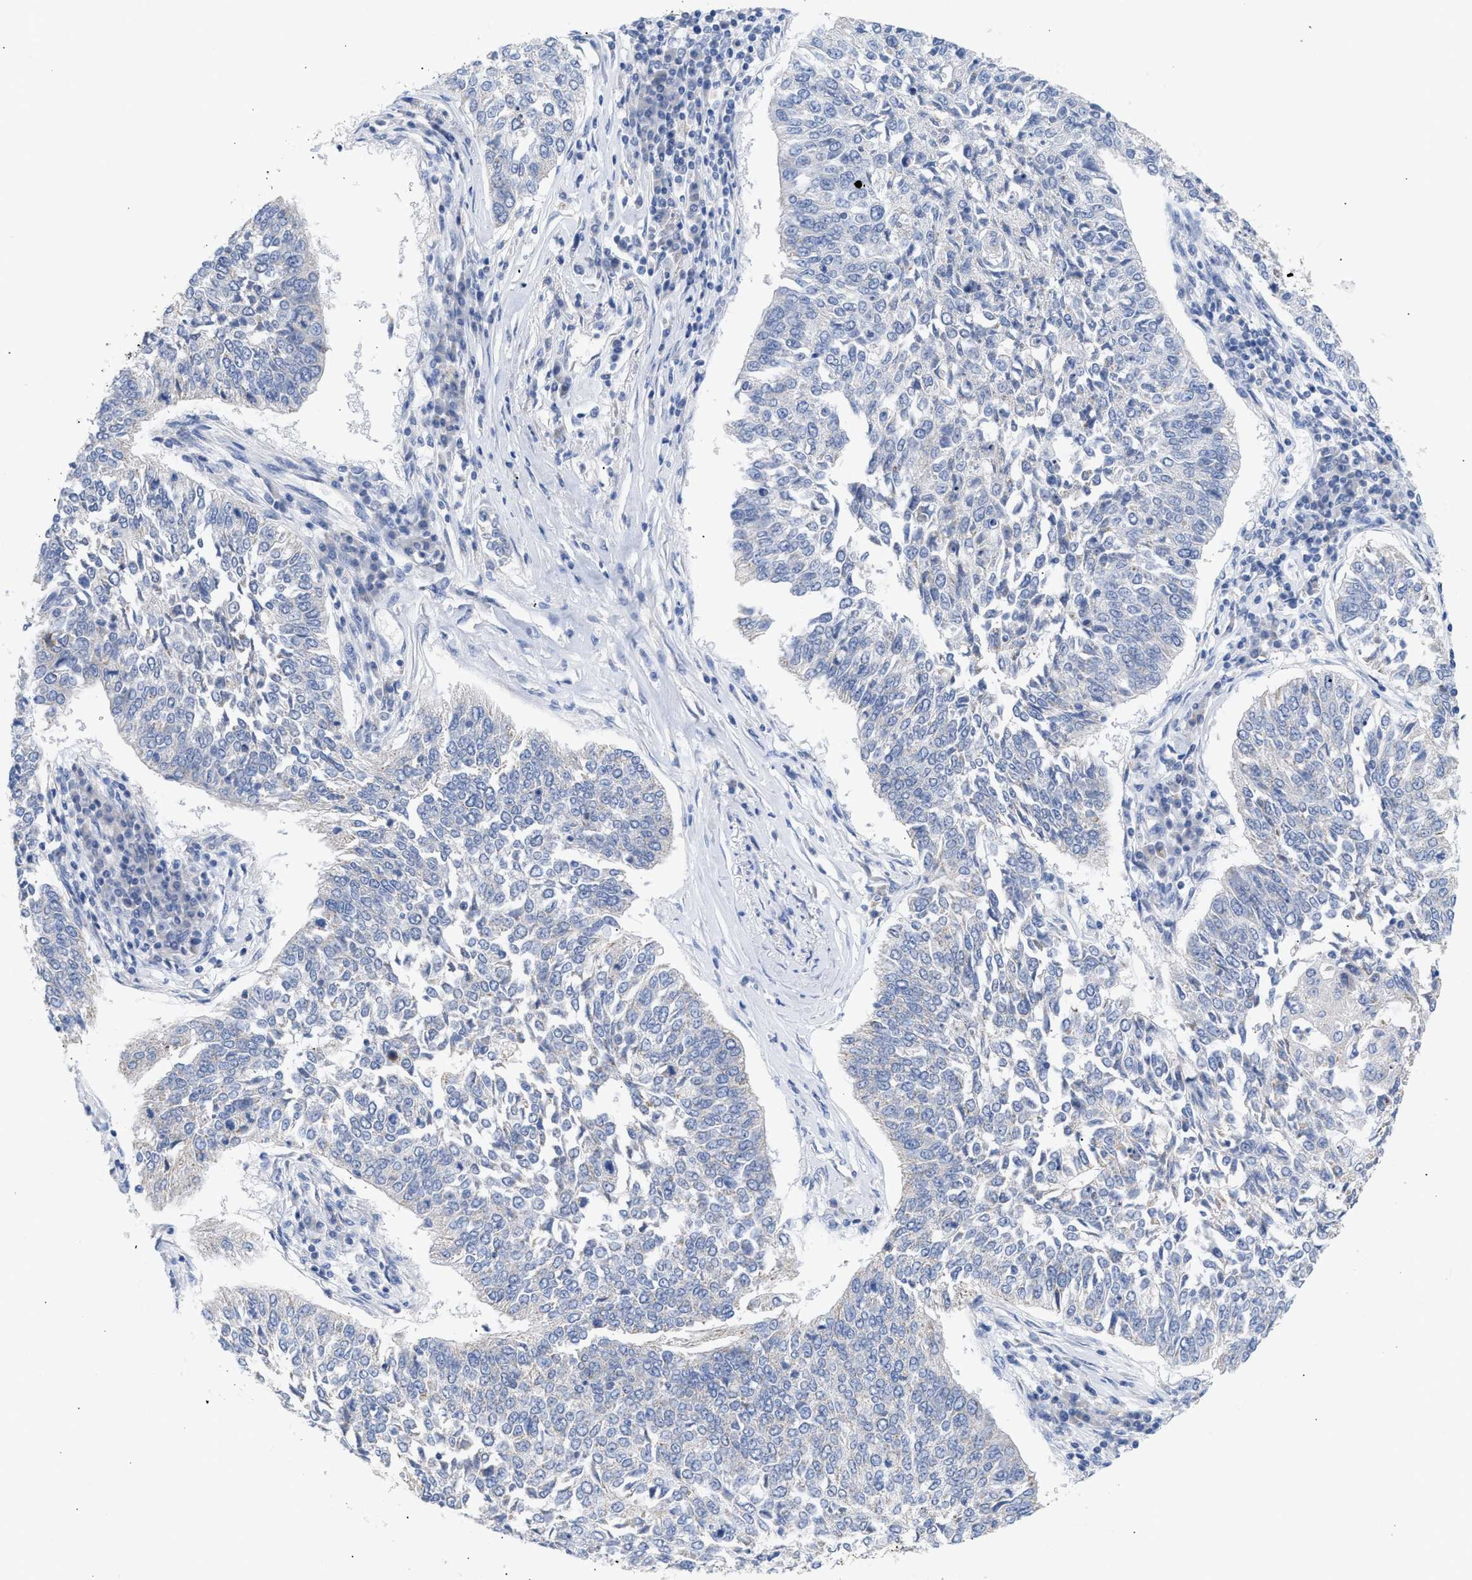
{"staining": {"intensity": "negative", "quantity": "none", "location": "none"}, "tissue": "lung cancer", "cell_type": "Tumor cells", "image_type": "cancer", "snomed": [{"axis": "morphology", "description": "Normal tissue, NOS"}, {"axis": "morphology", "description": "Squamous cell carcinoma, NOS"}, {"axis": "topography", "description": "Cartilage tissue"}, {"axis": "topography", "description": "Bronchus"}, {"axis": "topography", "description": "Lung"}], "caption": "This is a photomicrograph of immunohistochemistry (IHC) staining of lung squamous cell carcinoma, which shows no expression in tumor cells.", "gene": "ACOT13", "patient": {"sex": "female", "age": 49}}